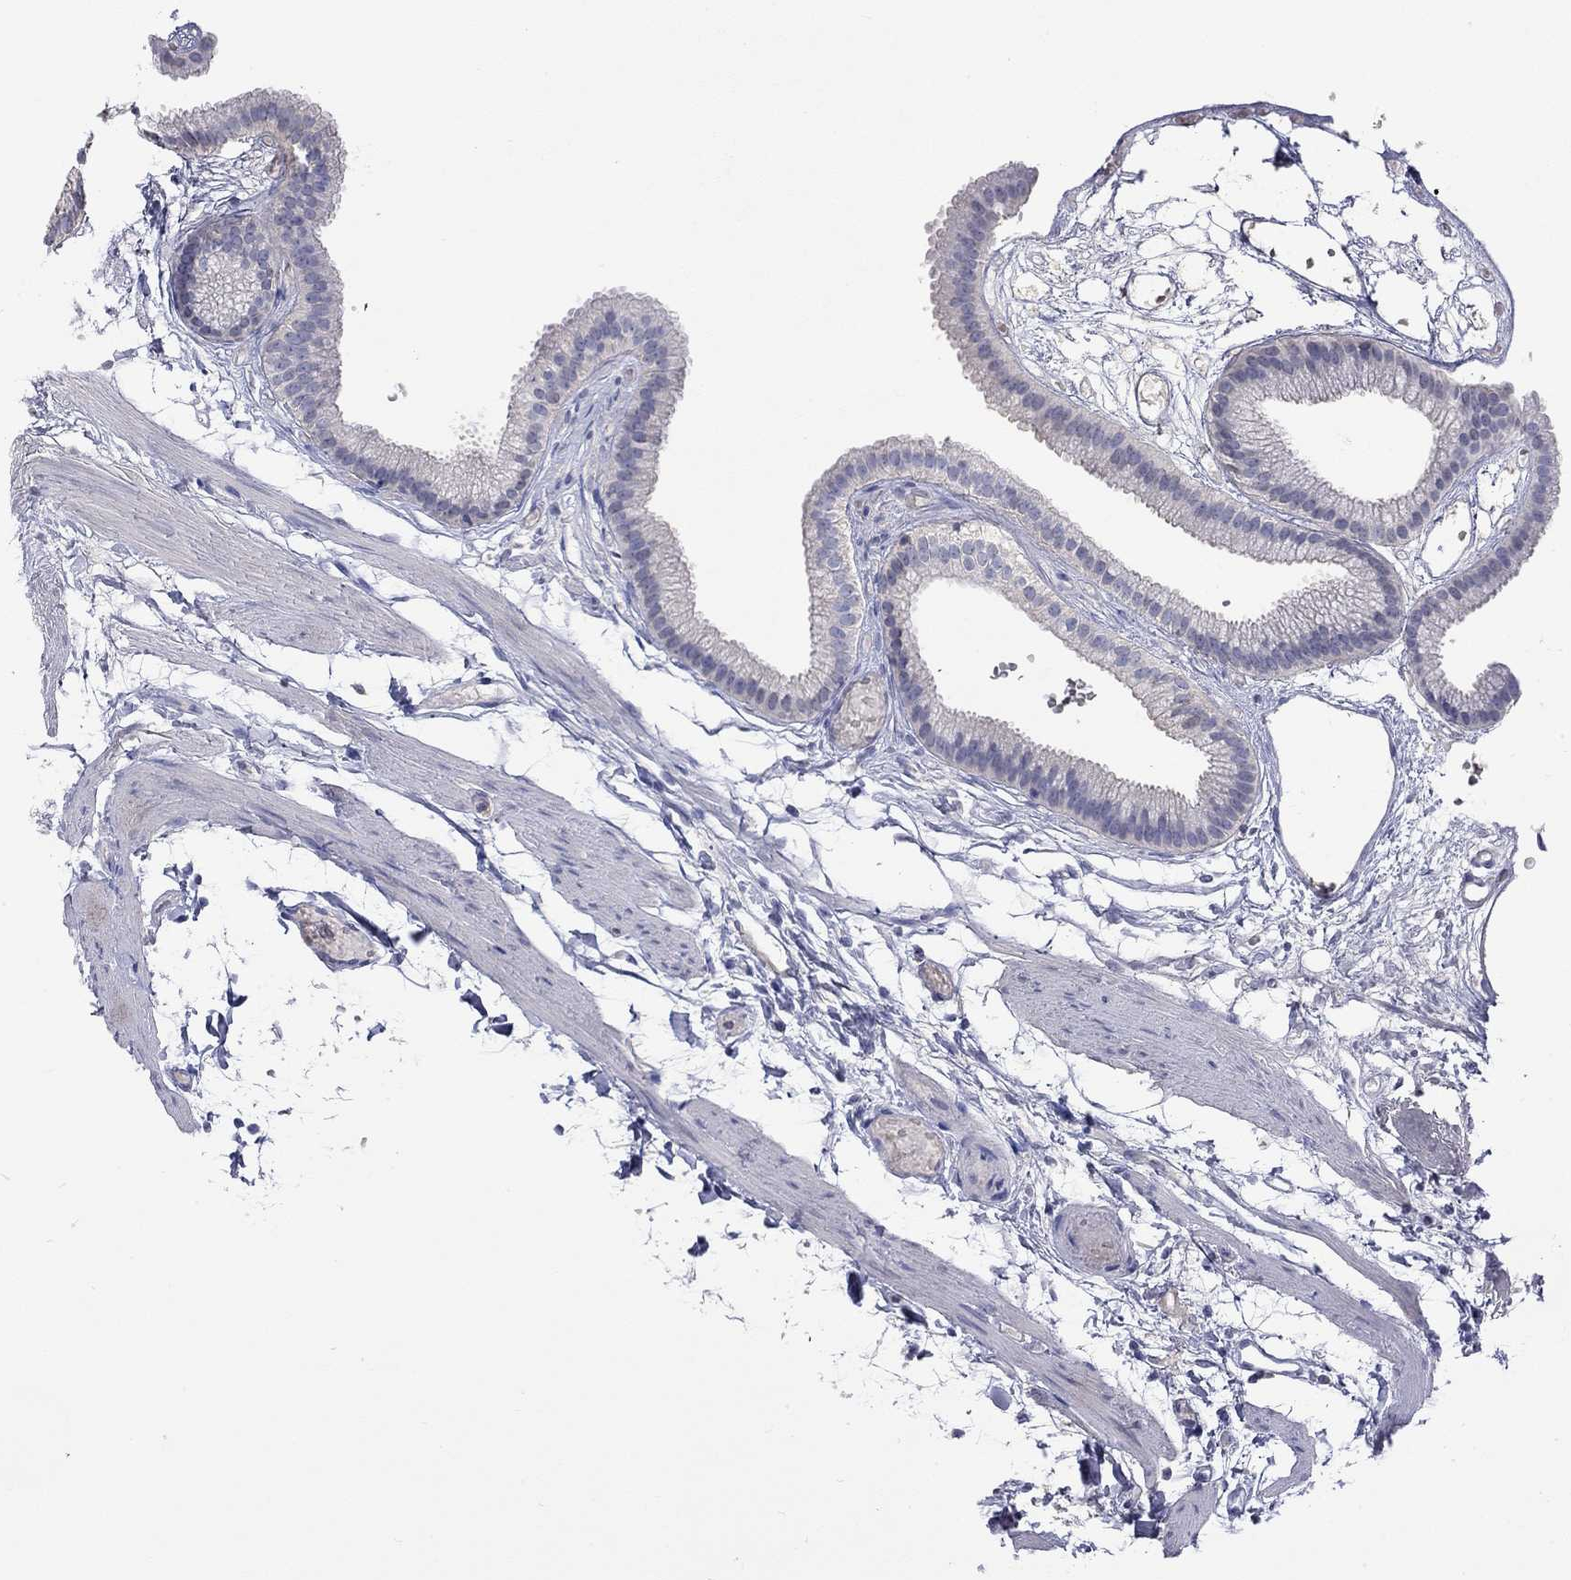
{"staining": {"intensity": "negative", "quantity": "none", "location": "none"}, "tissue": "gallbladder", "cell_type": "Glandular cells", "image_type": "normal", "snomed": [{"axis": "morphology", "description": "Normal tissue, NOS"}, {"axis": "topography", "description": "Gallbladder"}], "caption": "The photomicrograph reveals no staining of glandular cells in benign gallbladder. (DAB immunohistochemistry, high magnification).", "gene": "LRFN4", "patient": {"sex": "female", "age": 45}}